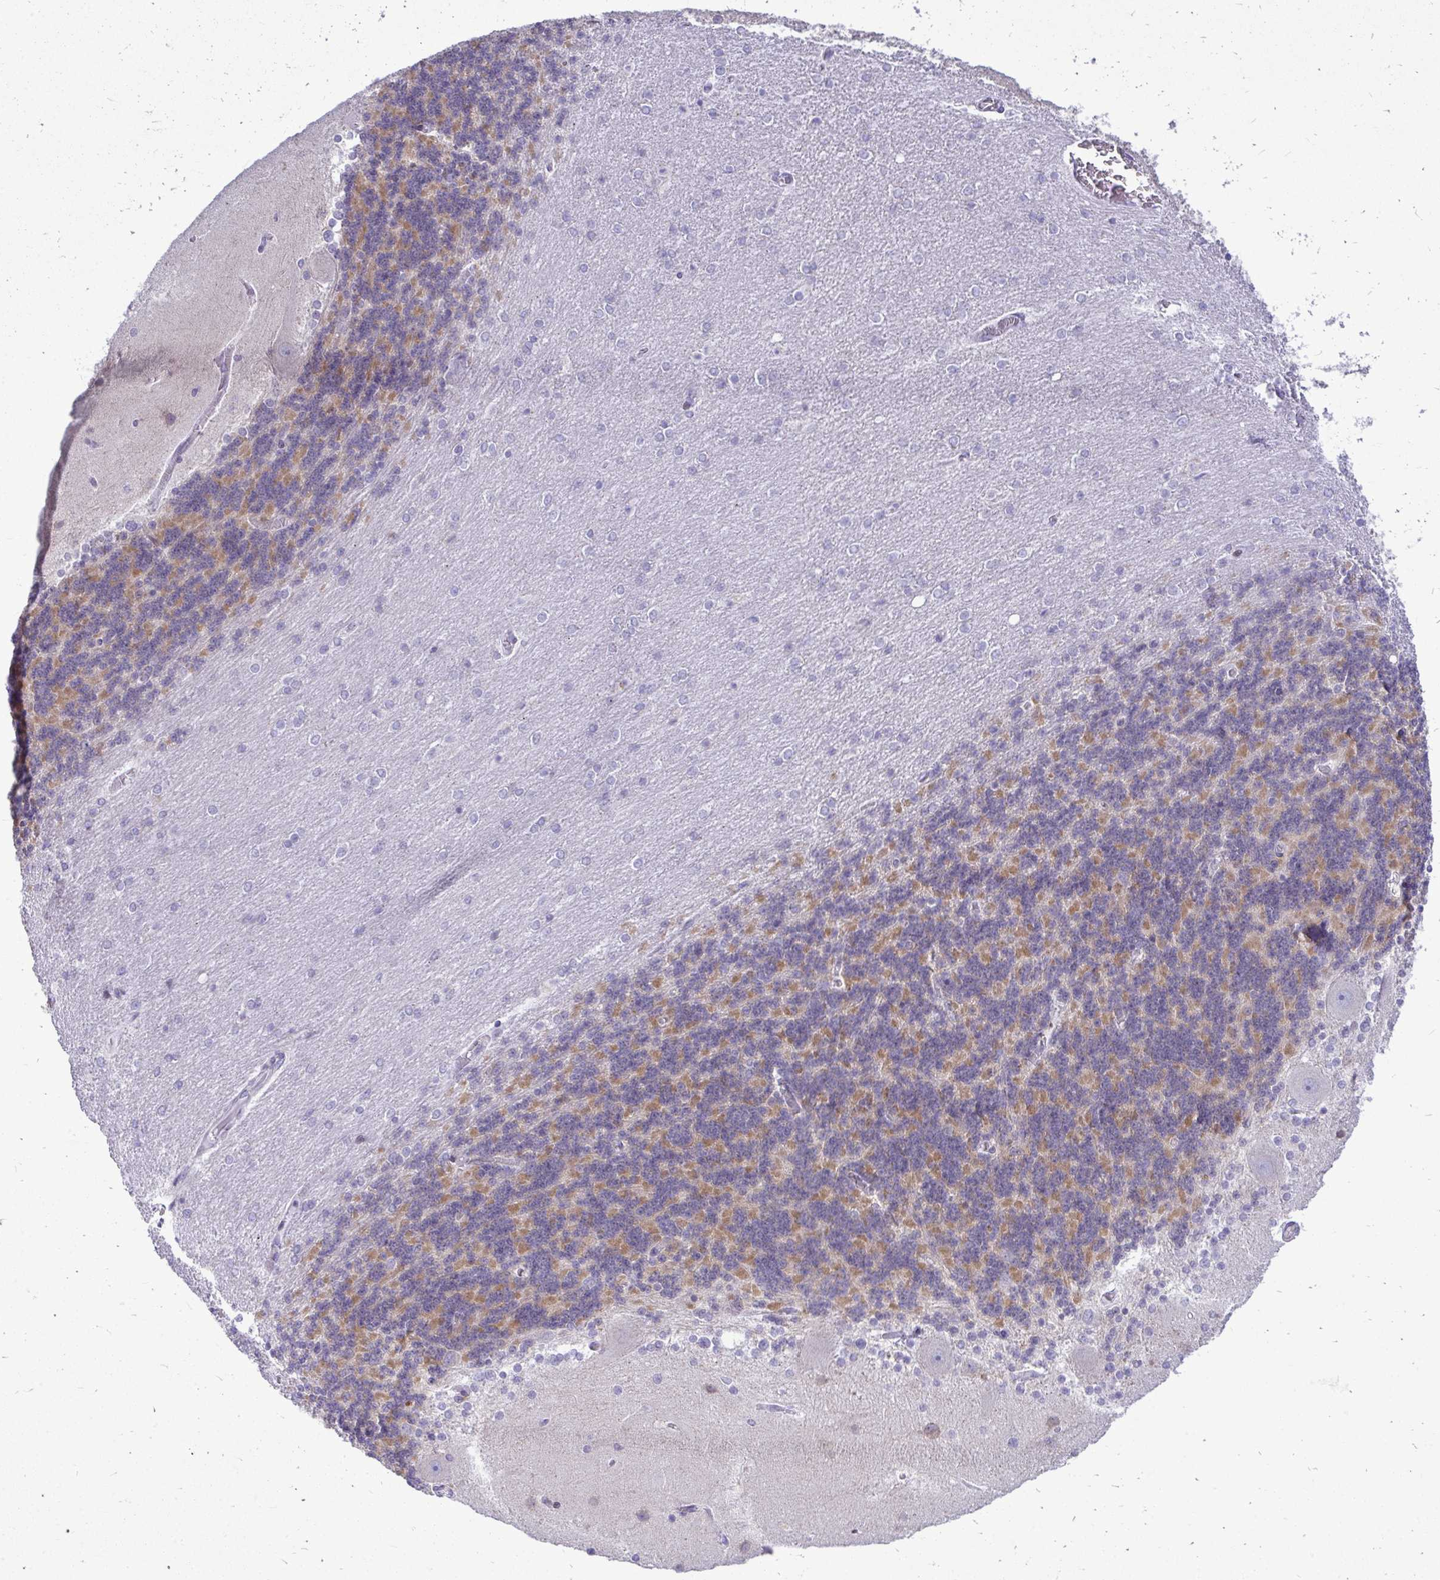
{"staining": {"intensity": "moderate", "quantity": "<25%", "location": "cytoplasmic/membranous"}, "tissue": "cerebellum", "cell_type": "Cells in granular layer", "image_type": "normal", "snomed": [{"axis": "morphology", "description": "Normal tissue, NOS"}, {"axis": "topography", "description": "Cerebellum"}], "caption": "Cerebellum stained for a protein (brown) displays moderate cytoplasmic/membranous positive staining in approximately <25% of cells in granular layer.", "gene": "GABRA1", "patient": {"sex": "female", "age": 54}}